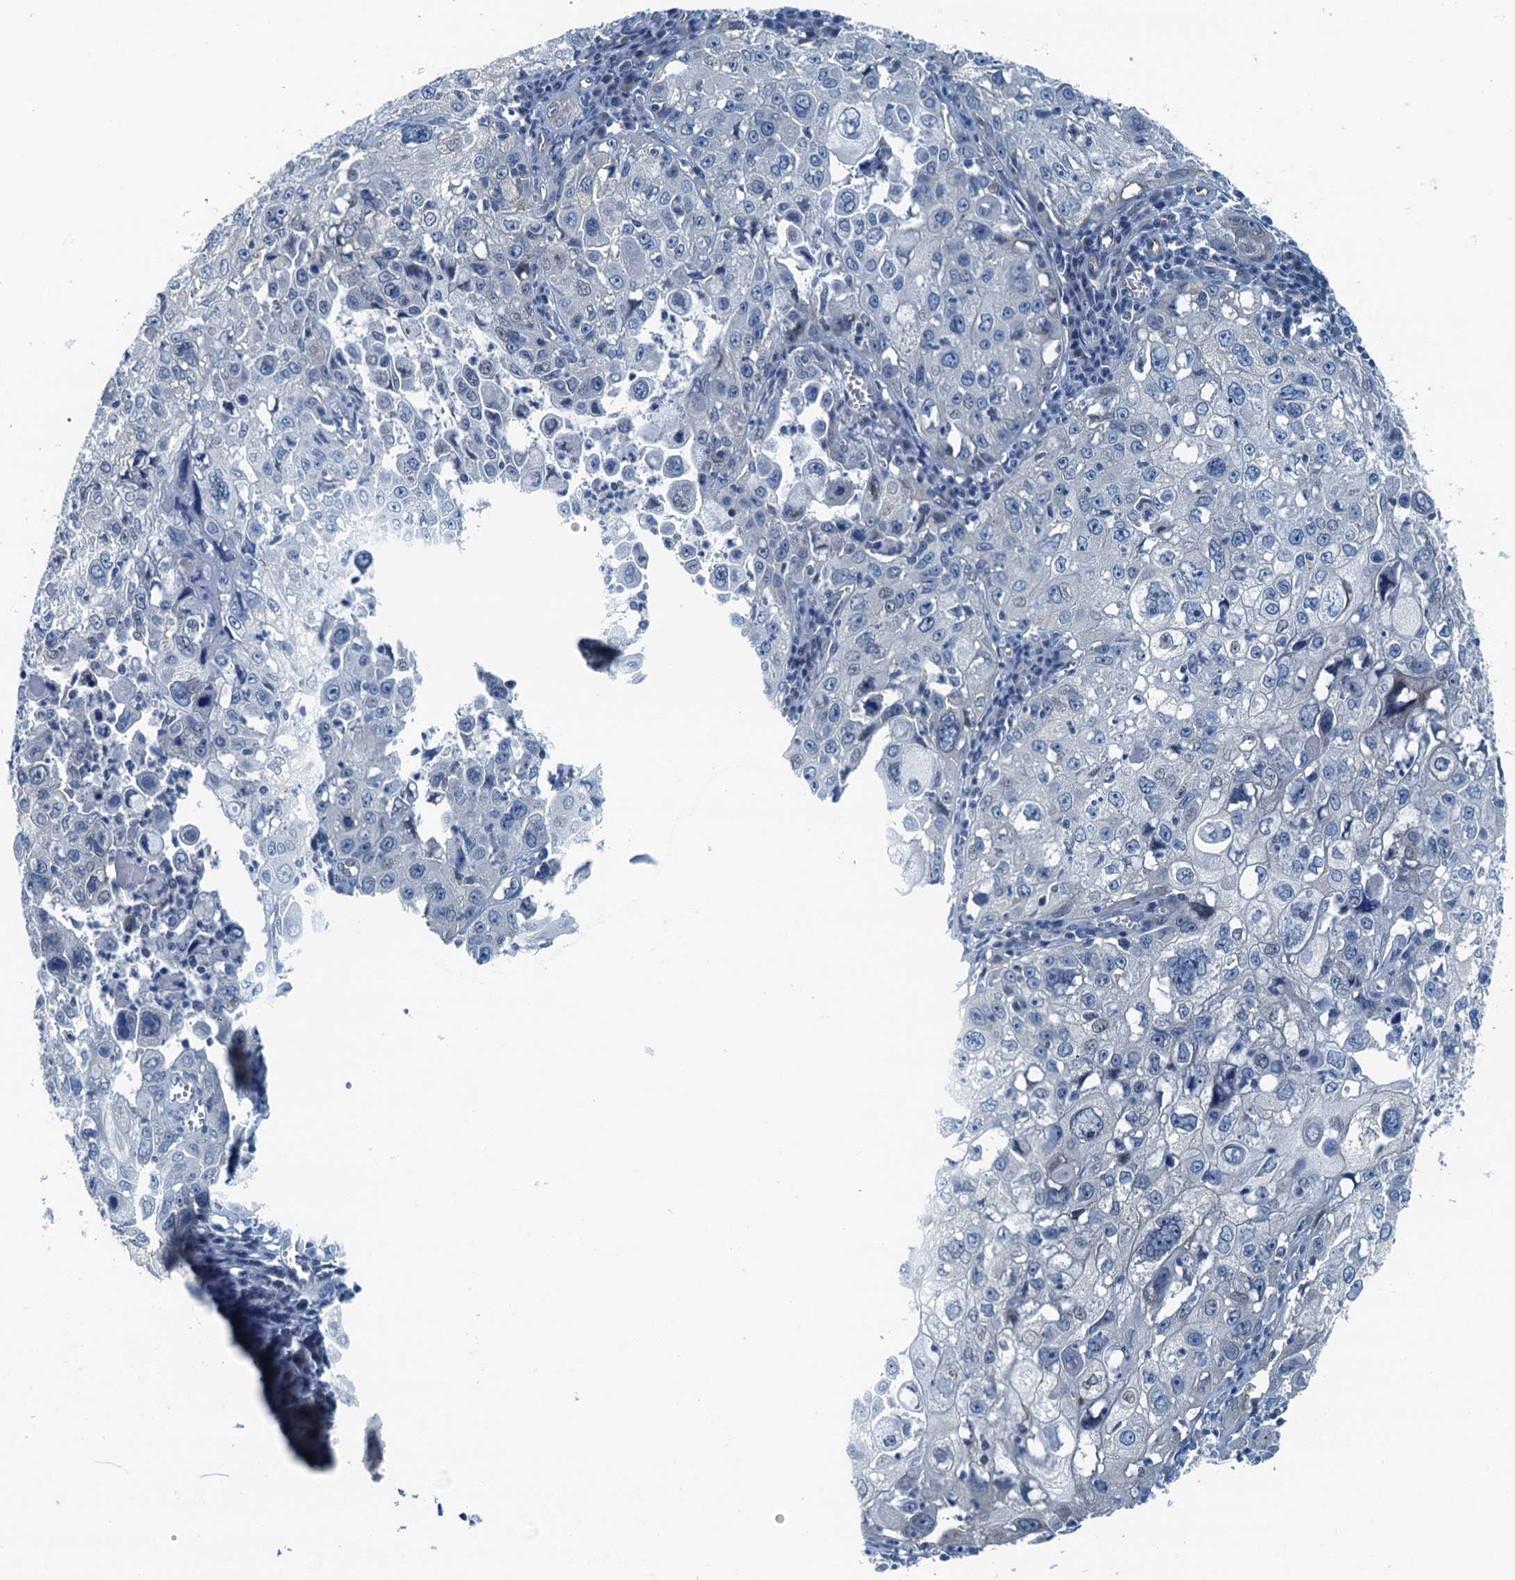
{"staining": {"intensity": "negative", "quantity": "none", "location": "none"}, "tissue": "cervical cancer", "cell_type": "Tumor cells", "image_type": "cancer", "snomed": [{"axis": "morphology", "description": "Squamous cell carcinoma, NOS"}, {"axis": "topography", "description": "Cervix"}], "caption": "Protein analysis of cervical cancer demonstrates no significant positivity in tumor cells. The staining is performed using DAB (3,3'-diaminobenzidine) brown chromogen with nuclei counter-stained in using hematoxylin.", "gene": "GFOD2", "patient": {"sex": "female", "age": 42}}